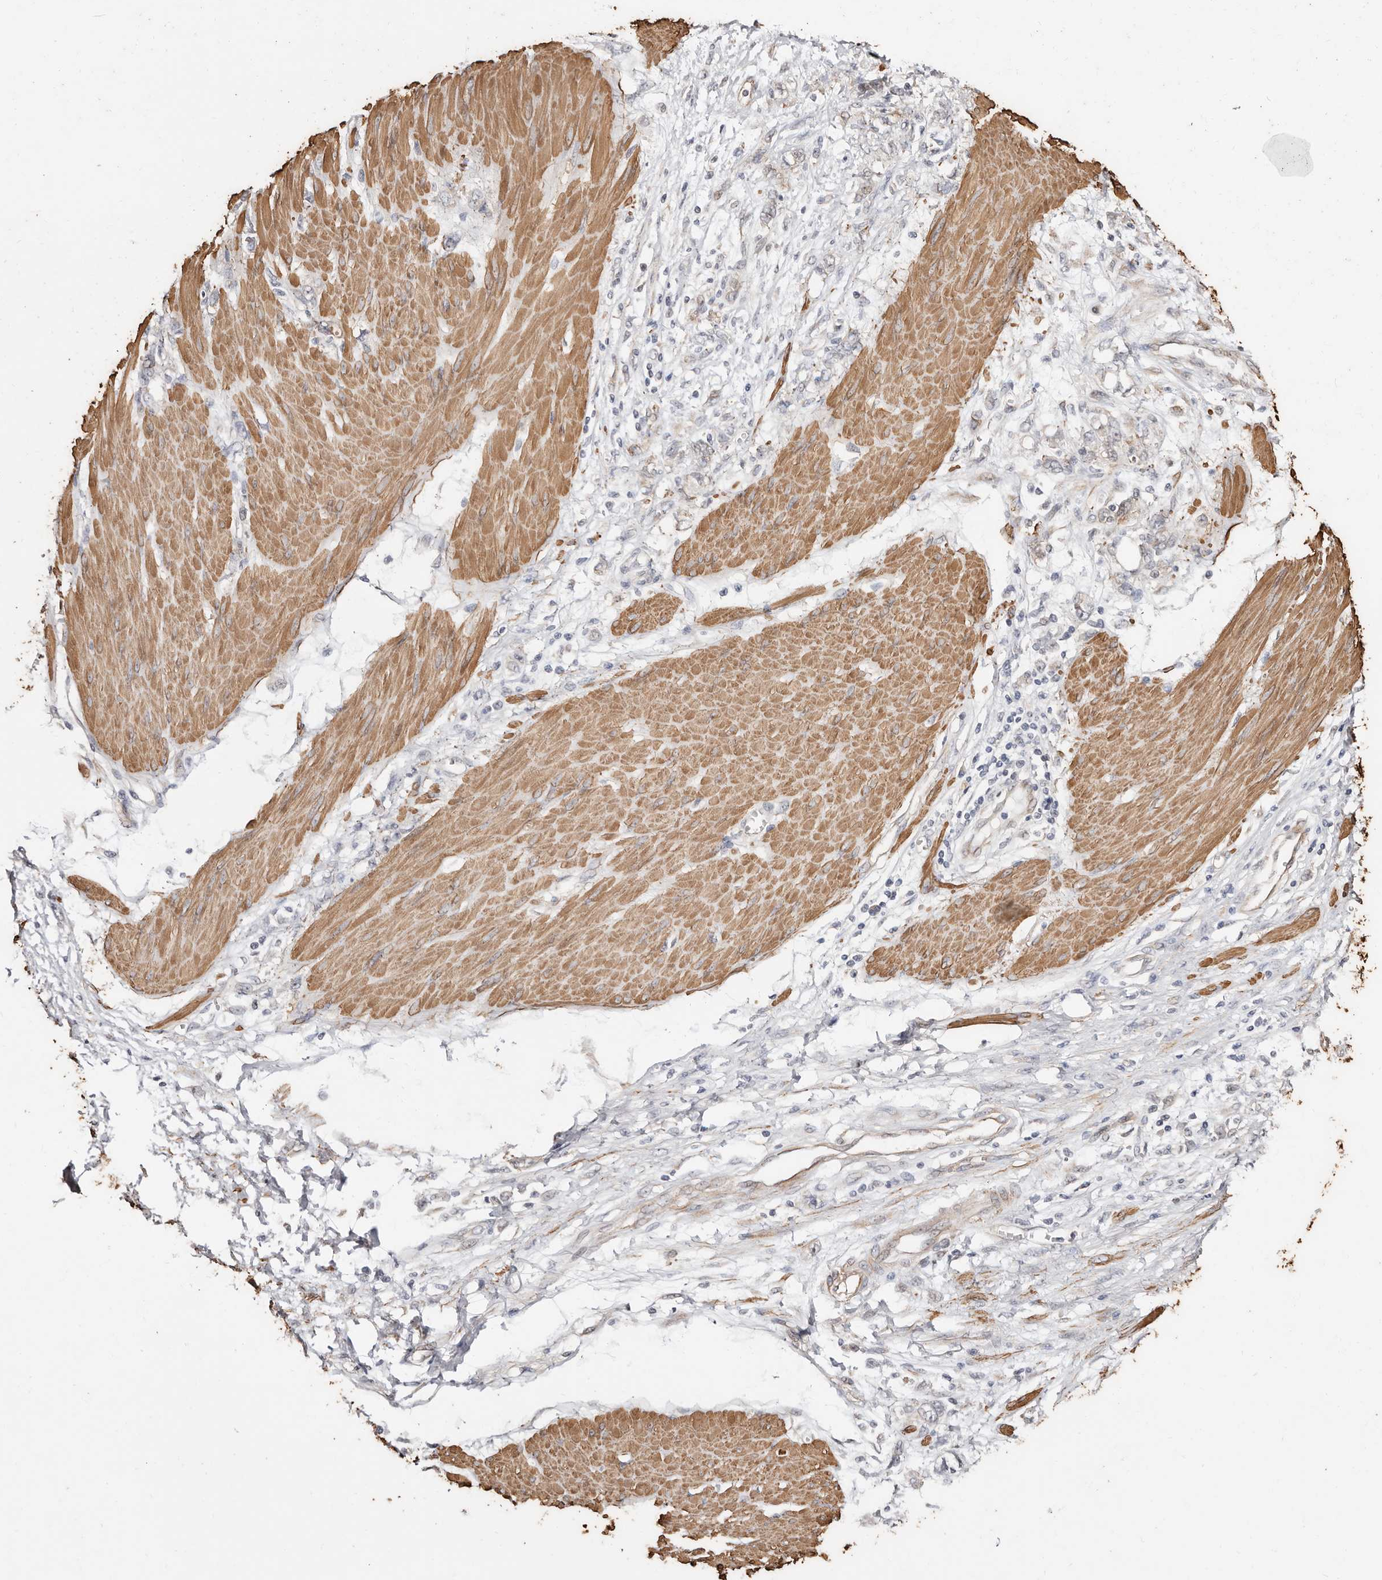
{"staining": {"intensity": "negative", "quantity": "none", "location": "none"}, "tissue": "stomach cancer", "cell_type": "Tumor cells", "image_type": "cancer", "snomed": [{"axis": "morphology", "description": "Adenocarcinoma, NOS"}, {"axis": "topography", "description": "Stomach"}], "caption": "This is an immunohistochemistry photomicrograph of adenocarcinoma (stomach). There is no staining in tumor cells.", "gene": "TRIP13", "patient": {"sex": "female", "age": 76}}